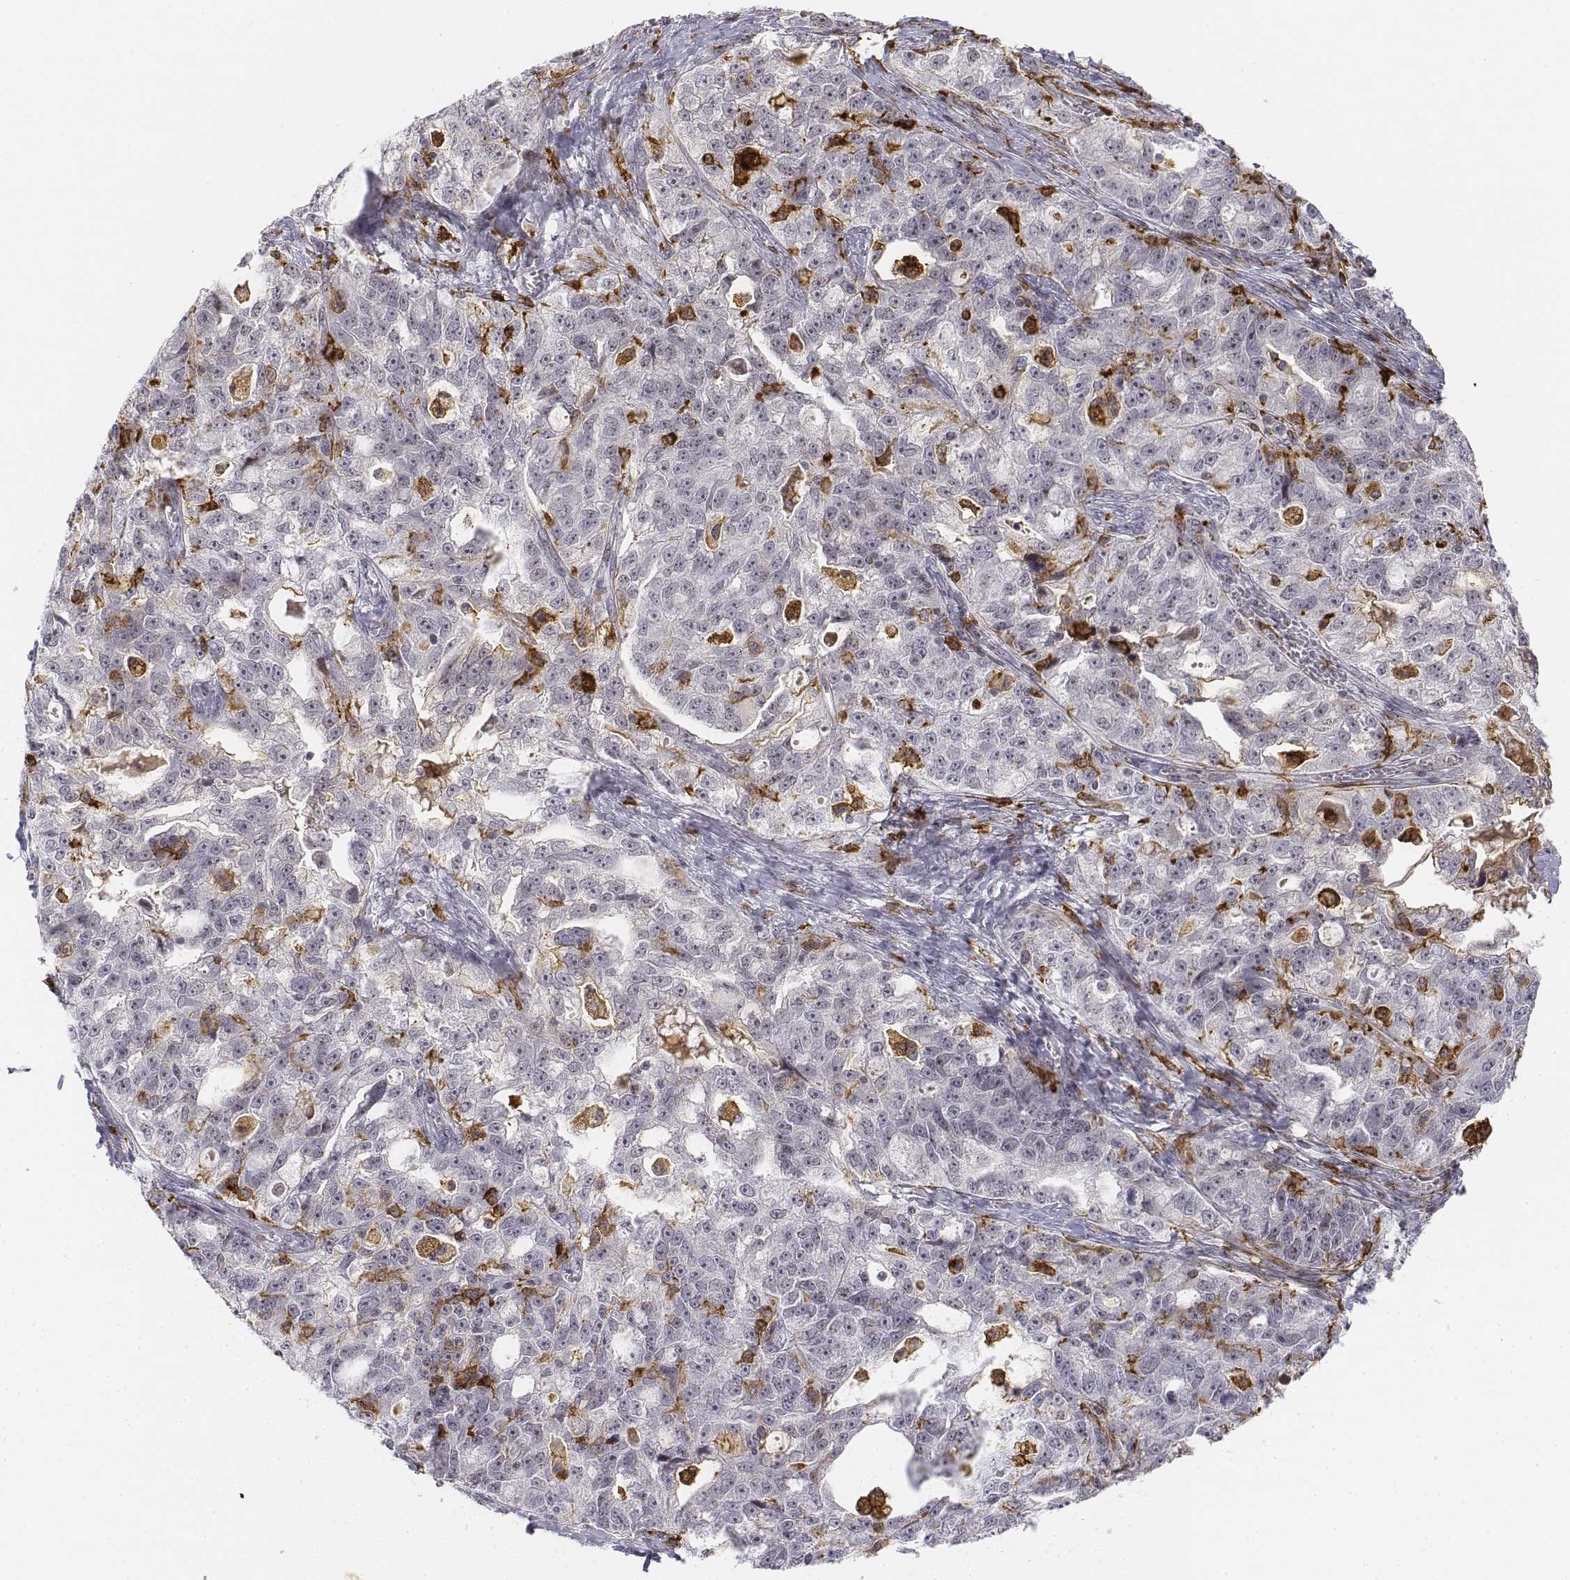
{"staining": {"intensity": "negative", "quantity": "none", "location": "none"}, "tissue": "ovarian cancer", "cell_type": "Tumor cells", "image_type": "cancer", "snomed": [{"axis": "morphology", "description": "Cystadenocarcinoma, serous, NOS"}, {"axis": "topography", "description": "Ovary"}], "caption": "DAB immunohistochemical staining of ovarian cancer (serous cystadenocarcinoma) shows no significant expression in tumor cells.", "gene": "CD14", "patient": {"sex": "female", "age": 51}}